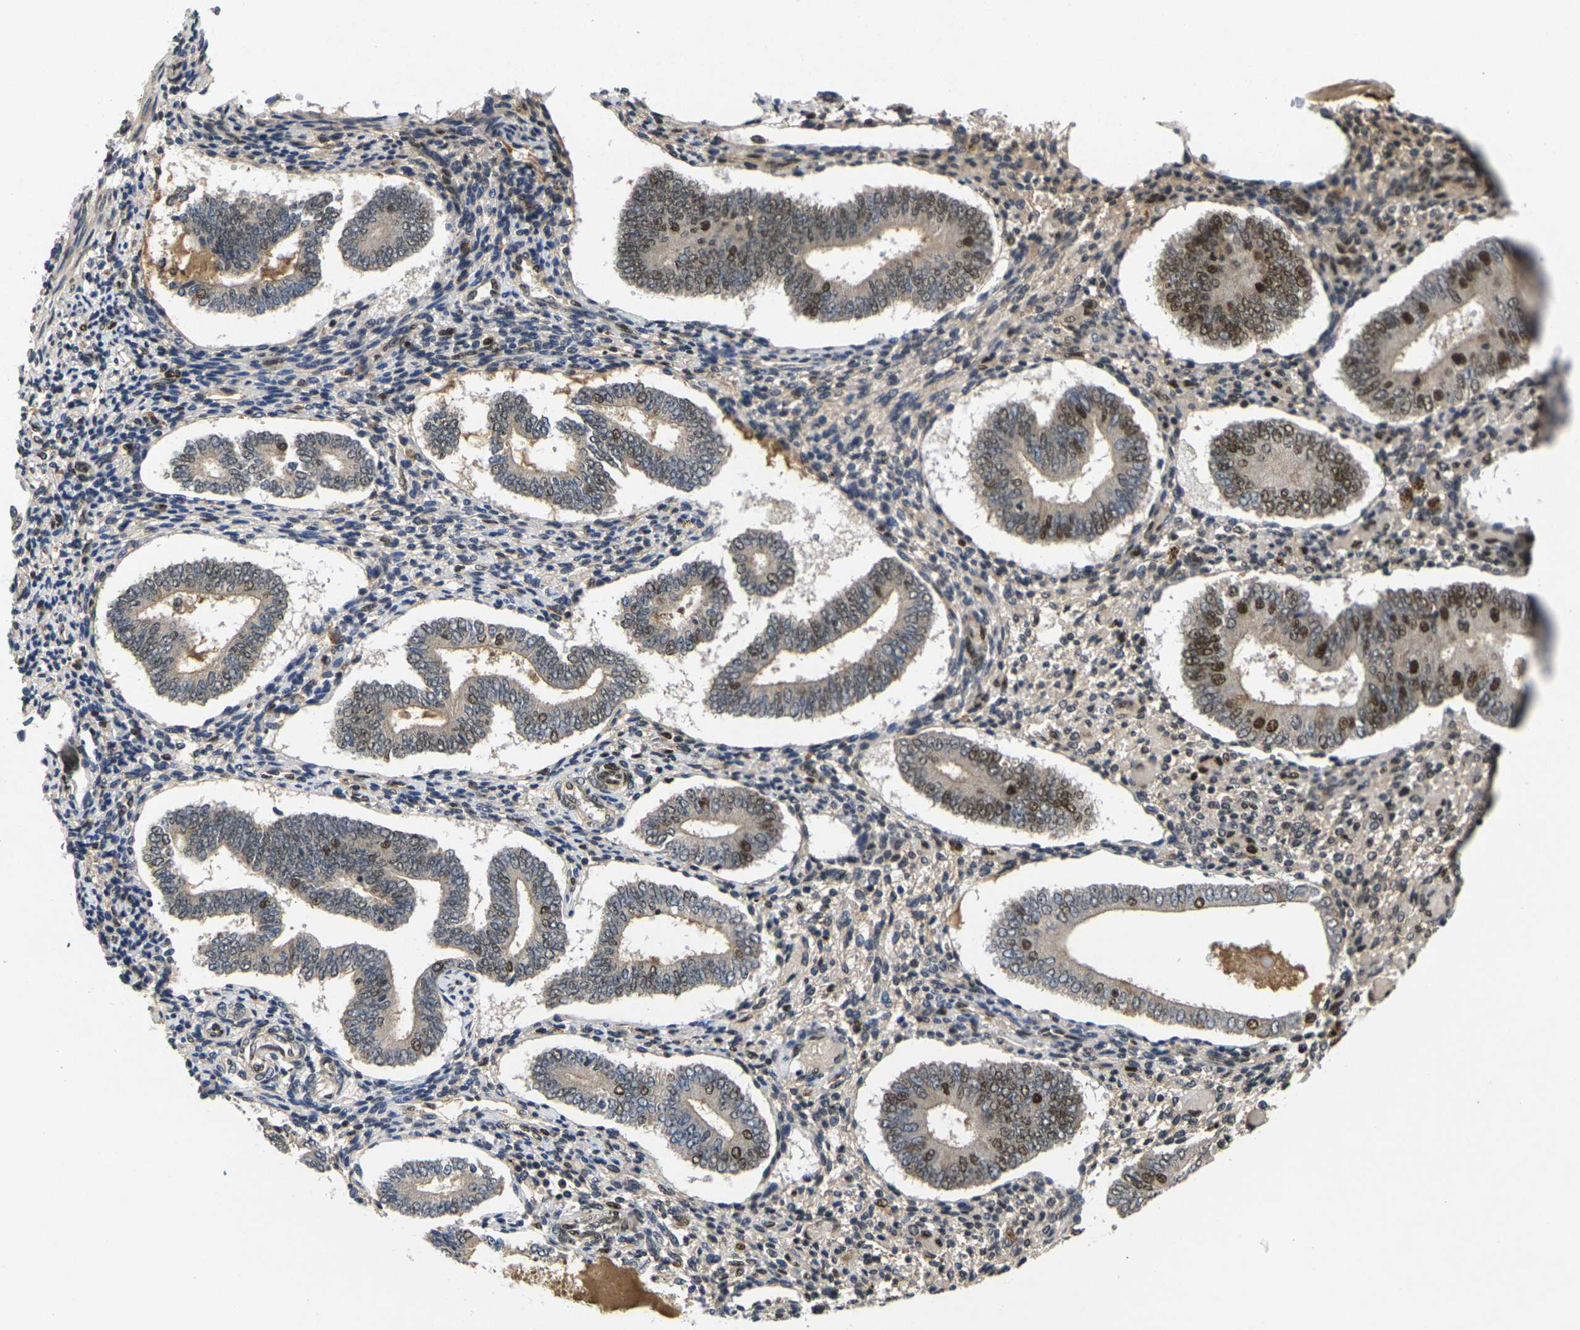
{"staining": {"intensity": "weak", "quantity": "25%-75%", "location": "nuclear"}, "tissue": "endometrium", "cell_type": "Cells in endometrial stroma", "image_type": "normal", "snomed": [{"axis": "morphology", "description": "Normal tissue, NOS"}, {"axis": "topography", "description": "Endometrium"}], "caption": "A brown stain highlights weak nuclear staining of a protein in cells in endometrial stroma of unremarkable human endometrium. Nuclei are stained in blue.", "gene": "GTF2E1", "patient": {"sex": "female", "age": 42}}